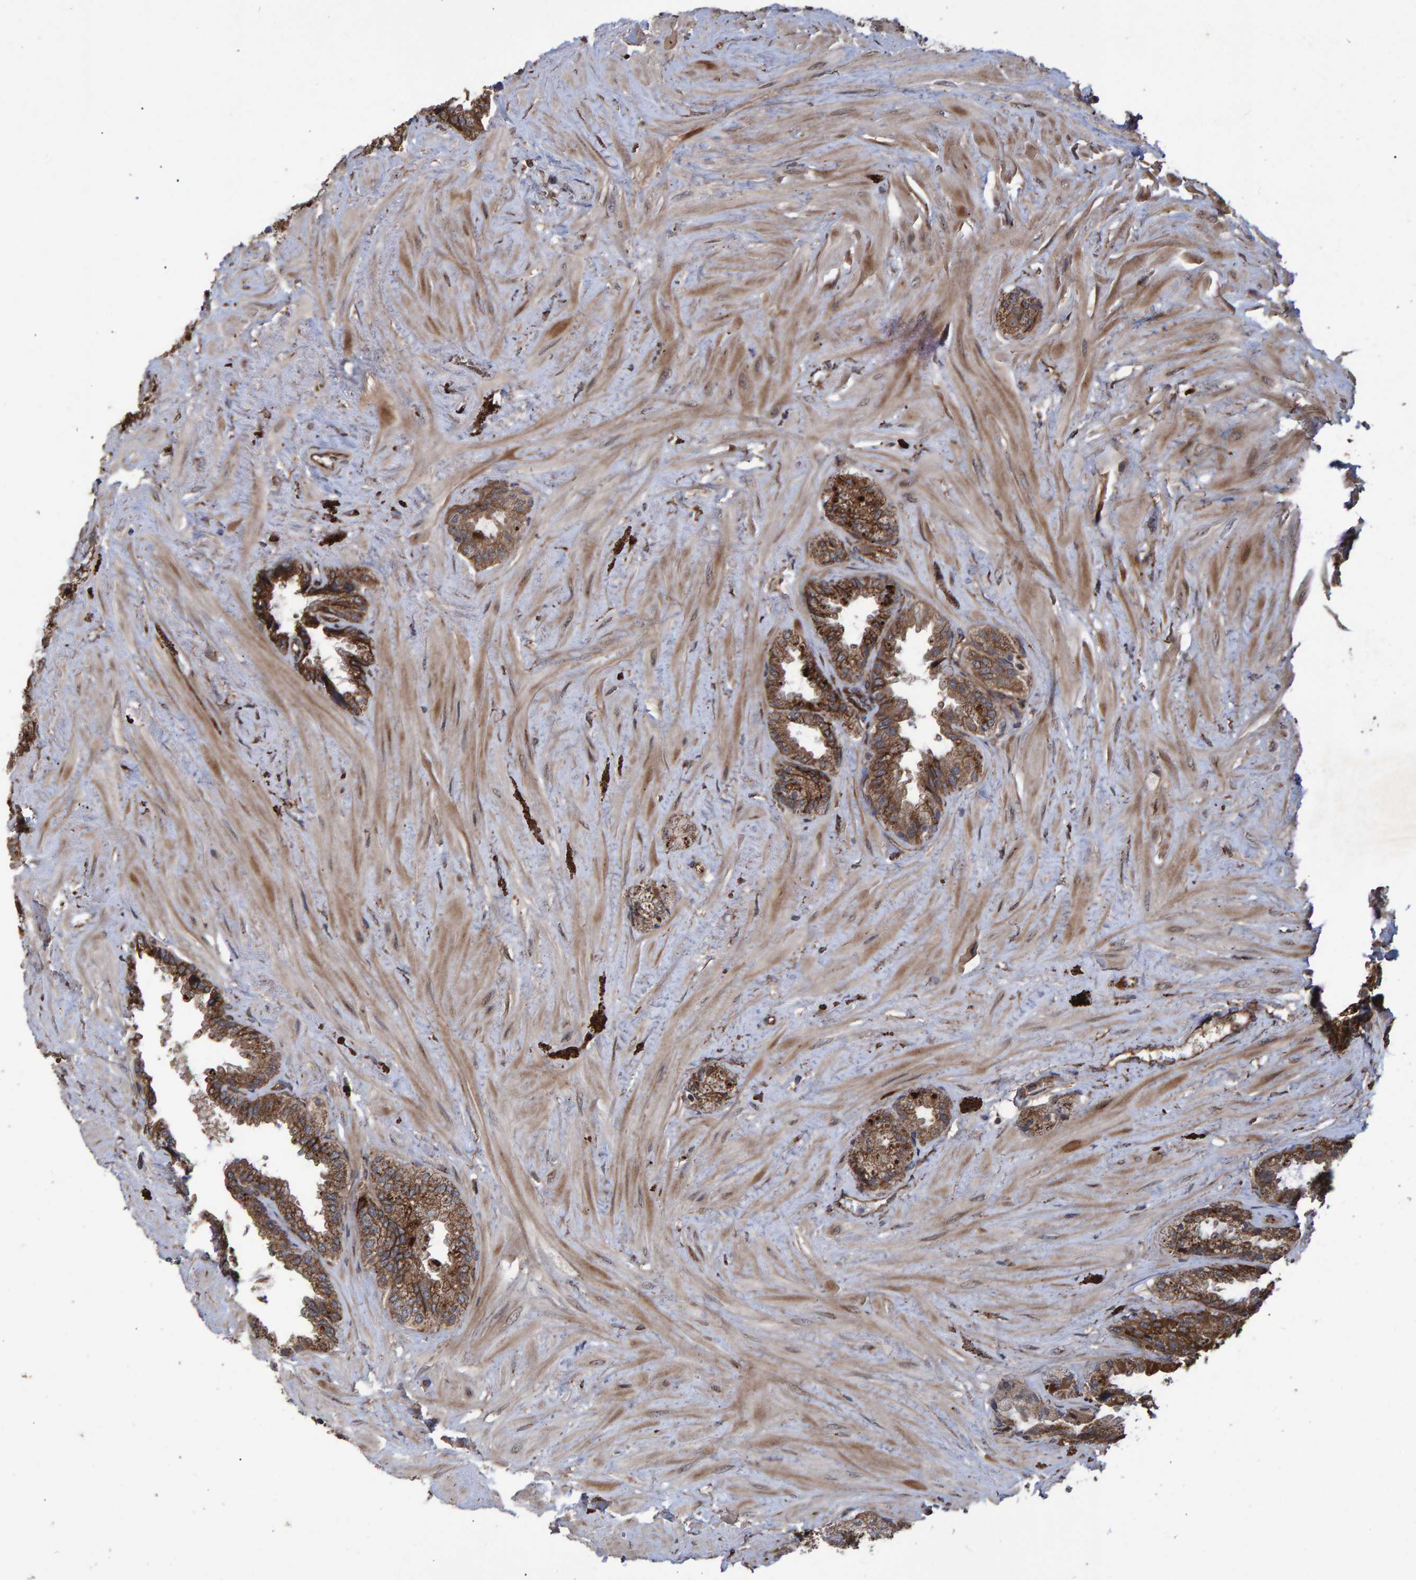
{"staining": {"intensity": "strong", "quantity": ">75%", "location": "cytoplasmic/membranous"}, "tissue": "seminal vesicle", "cell_type": "Glandular cells", "image_type": "normal", "snomed": [{"axis": "morphology", "description": "Normal tissue, NOS"}, {"axis": "topography", "description": "Seminal veicle"}], "caption": "The micrograph shows staining of benign seminal vesicle, revealing strong cytoplasmic/membranous protein expression (brown color) within glandular cells. Using DAB (3,3'-diaminobenzidine) (brown) and hematoxylin (blue) stains, captured at high magnification using brightfield microscopy.", "gene": "TRIM68", "patient": {"sex": "male", "age": 46}}